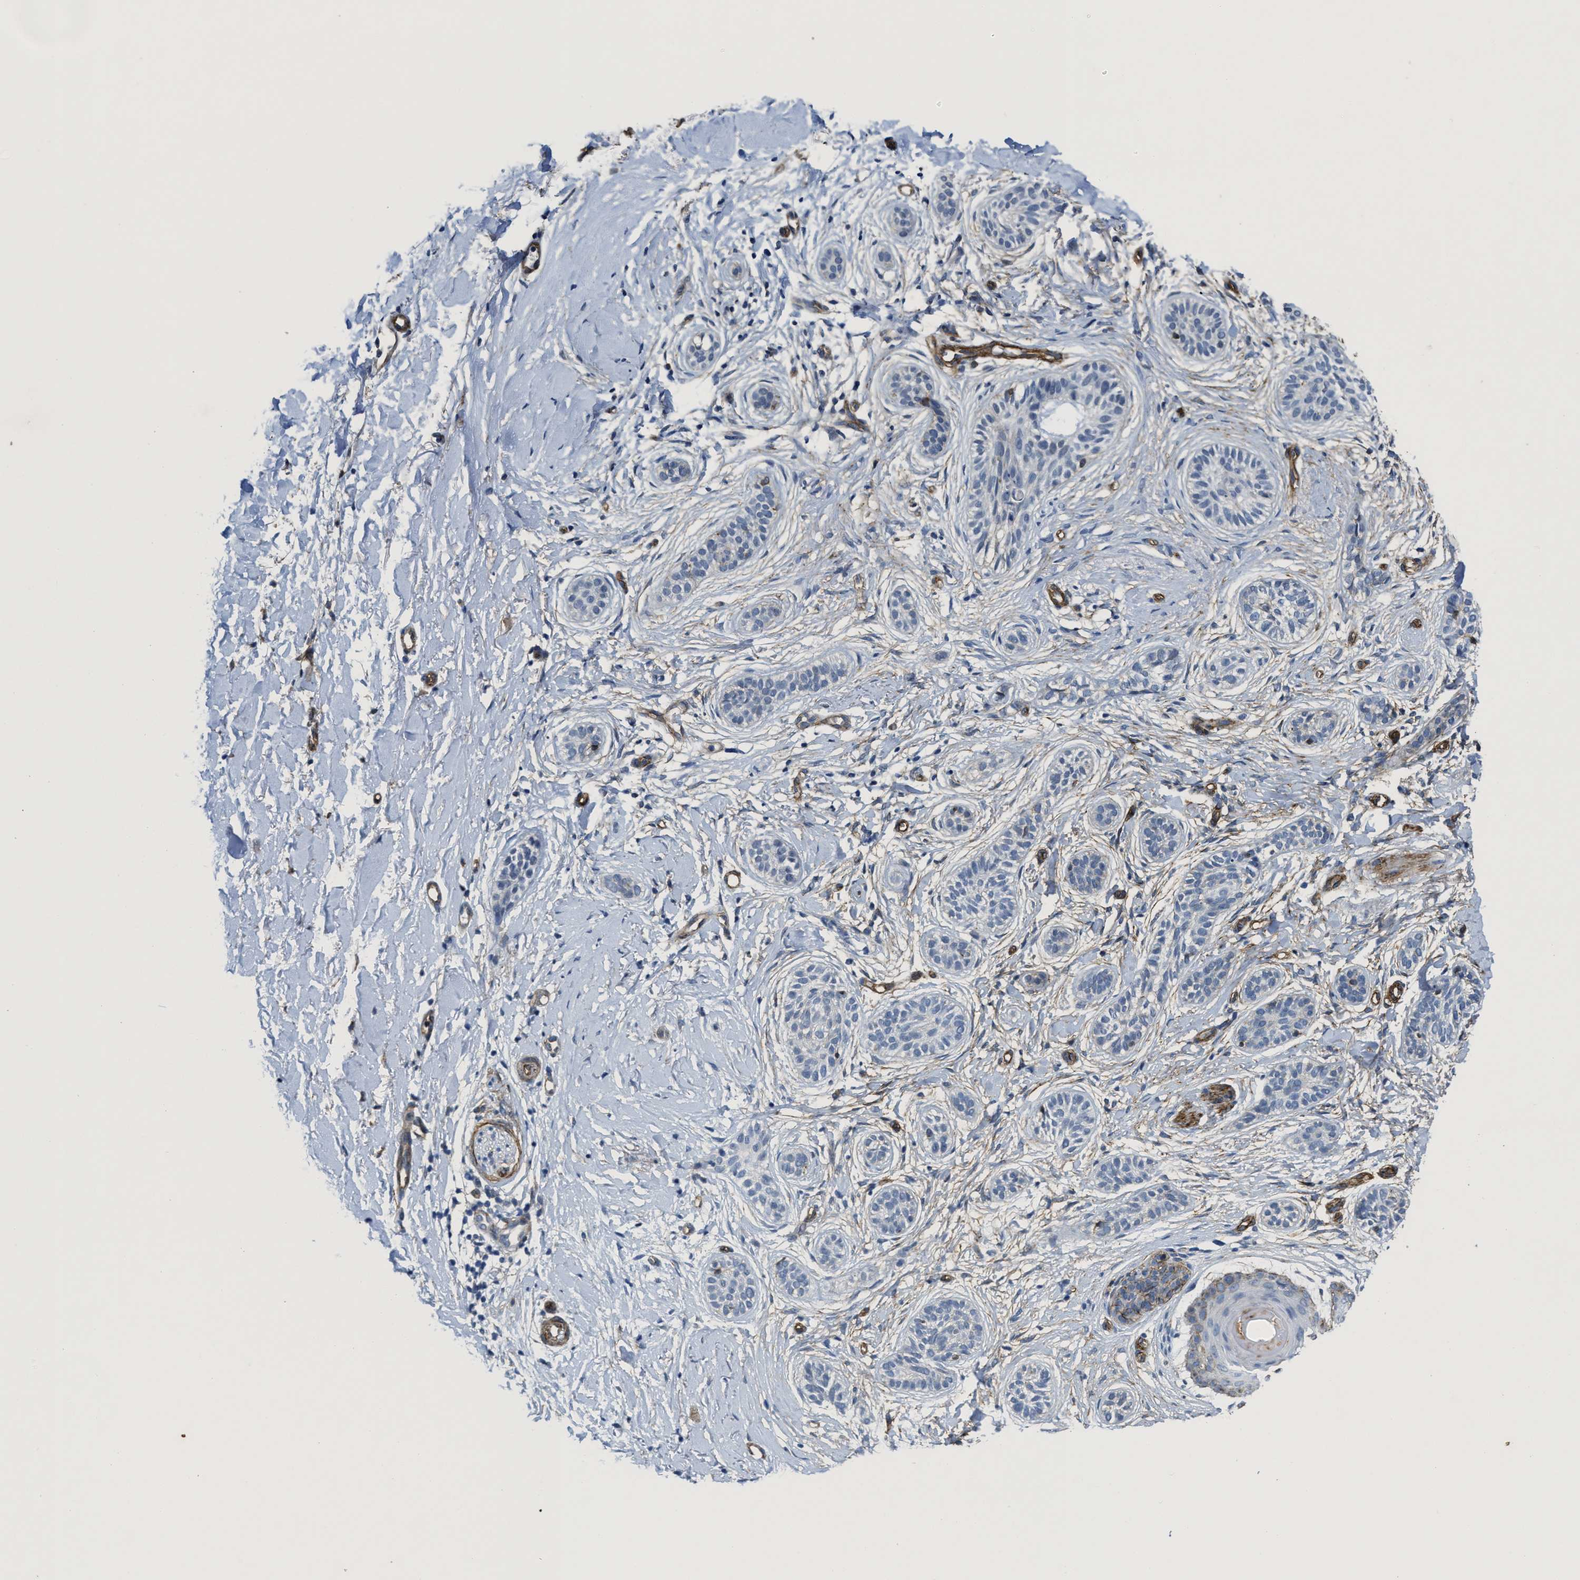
{"staining": {"intensity": "negative", "quantity": "none", "location": "none"}, "tissue": "skin cancer", "cell_type": "Tumor cells", "image_type": "cancer", "snomed": [{"axis": "morphology", "description": "Normal tissue, NOS"}, {"axis": "morphology", "description": "Basal cell carcinoma"}, {"axis": "topography", "description": "Skin"}], "caption": "Human skin basal cell carcinoma stained for a protein using immunohistochemistry (IHC) exhibits no expression in tumor cells.", "gene": "NAB1", "patient": {"sex": "male", "age": 63}}